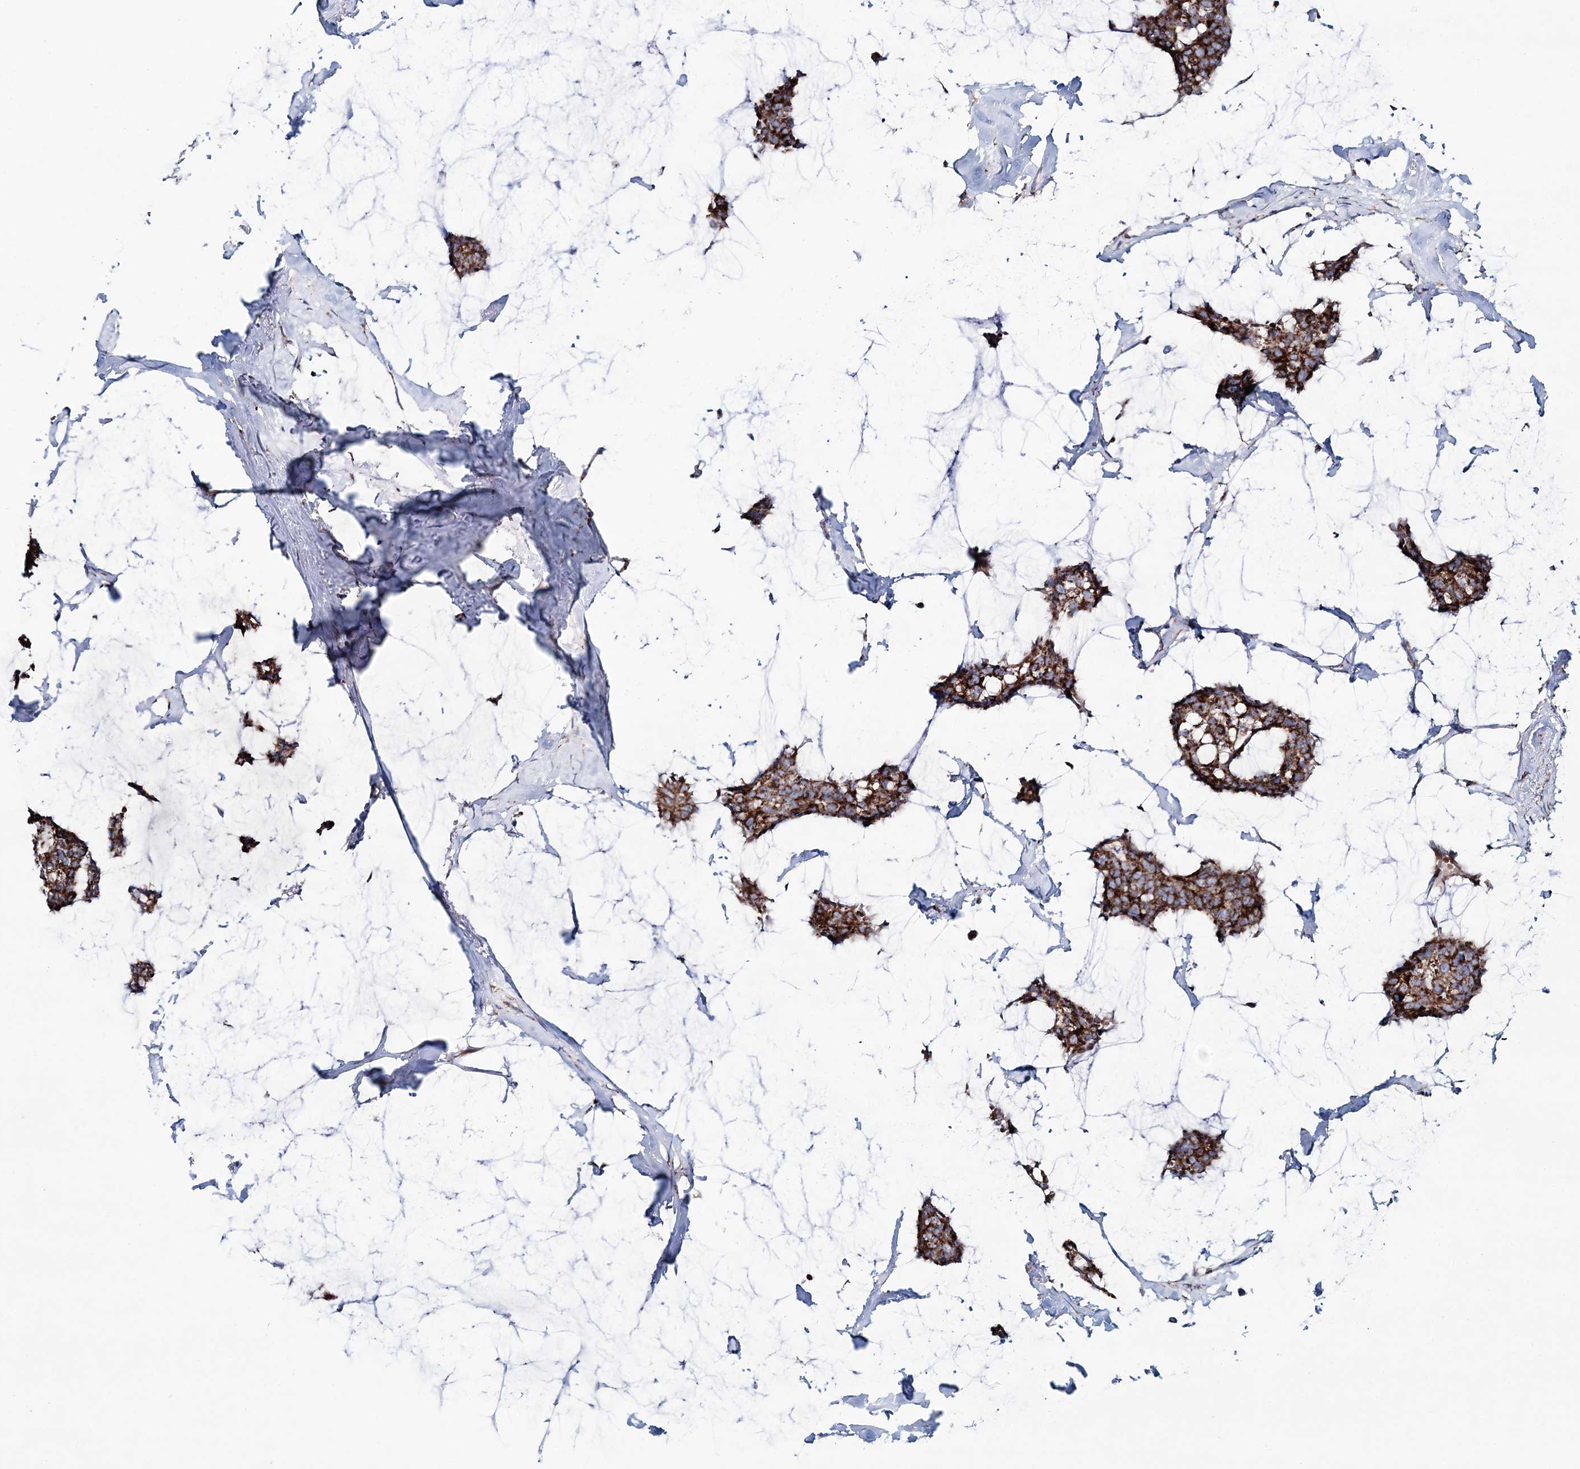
{"staining": {"intensity": "moderate", "quantity": ">75%", "location": "cytoplasmic/membranous"}, "tissue": "breast cancer", "cell_type": "Tumor cells", "image_type": "cancer", "snomed": [{"axis": "morphology", "description": "Duct carcinoma"}, {"axis": "topography", "description": "Breast"}], "caption": "A micrograph showing moderate cytoplasmic/membranous positivity in approximately >75% of tumor cells in breast cancer (intraductal carcinoma), as visualized by brown immunohistochemical staining.", "gene": "ARHGAP6", "patient": {"sex": "female", "age": 93}}